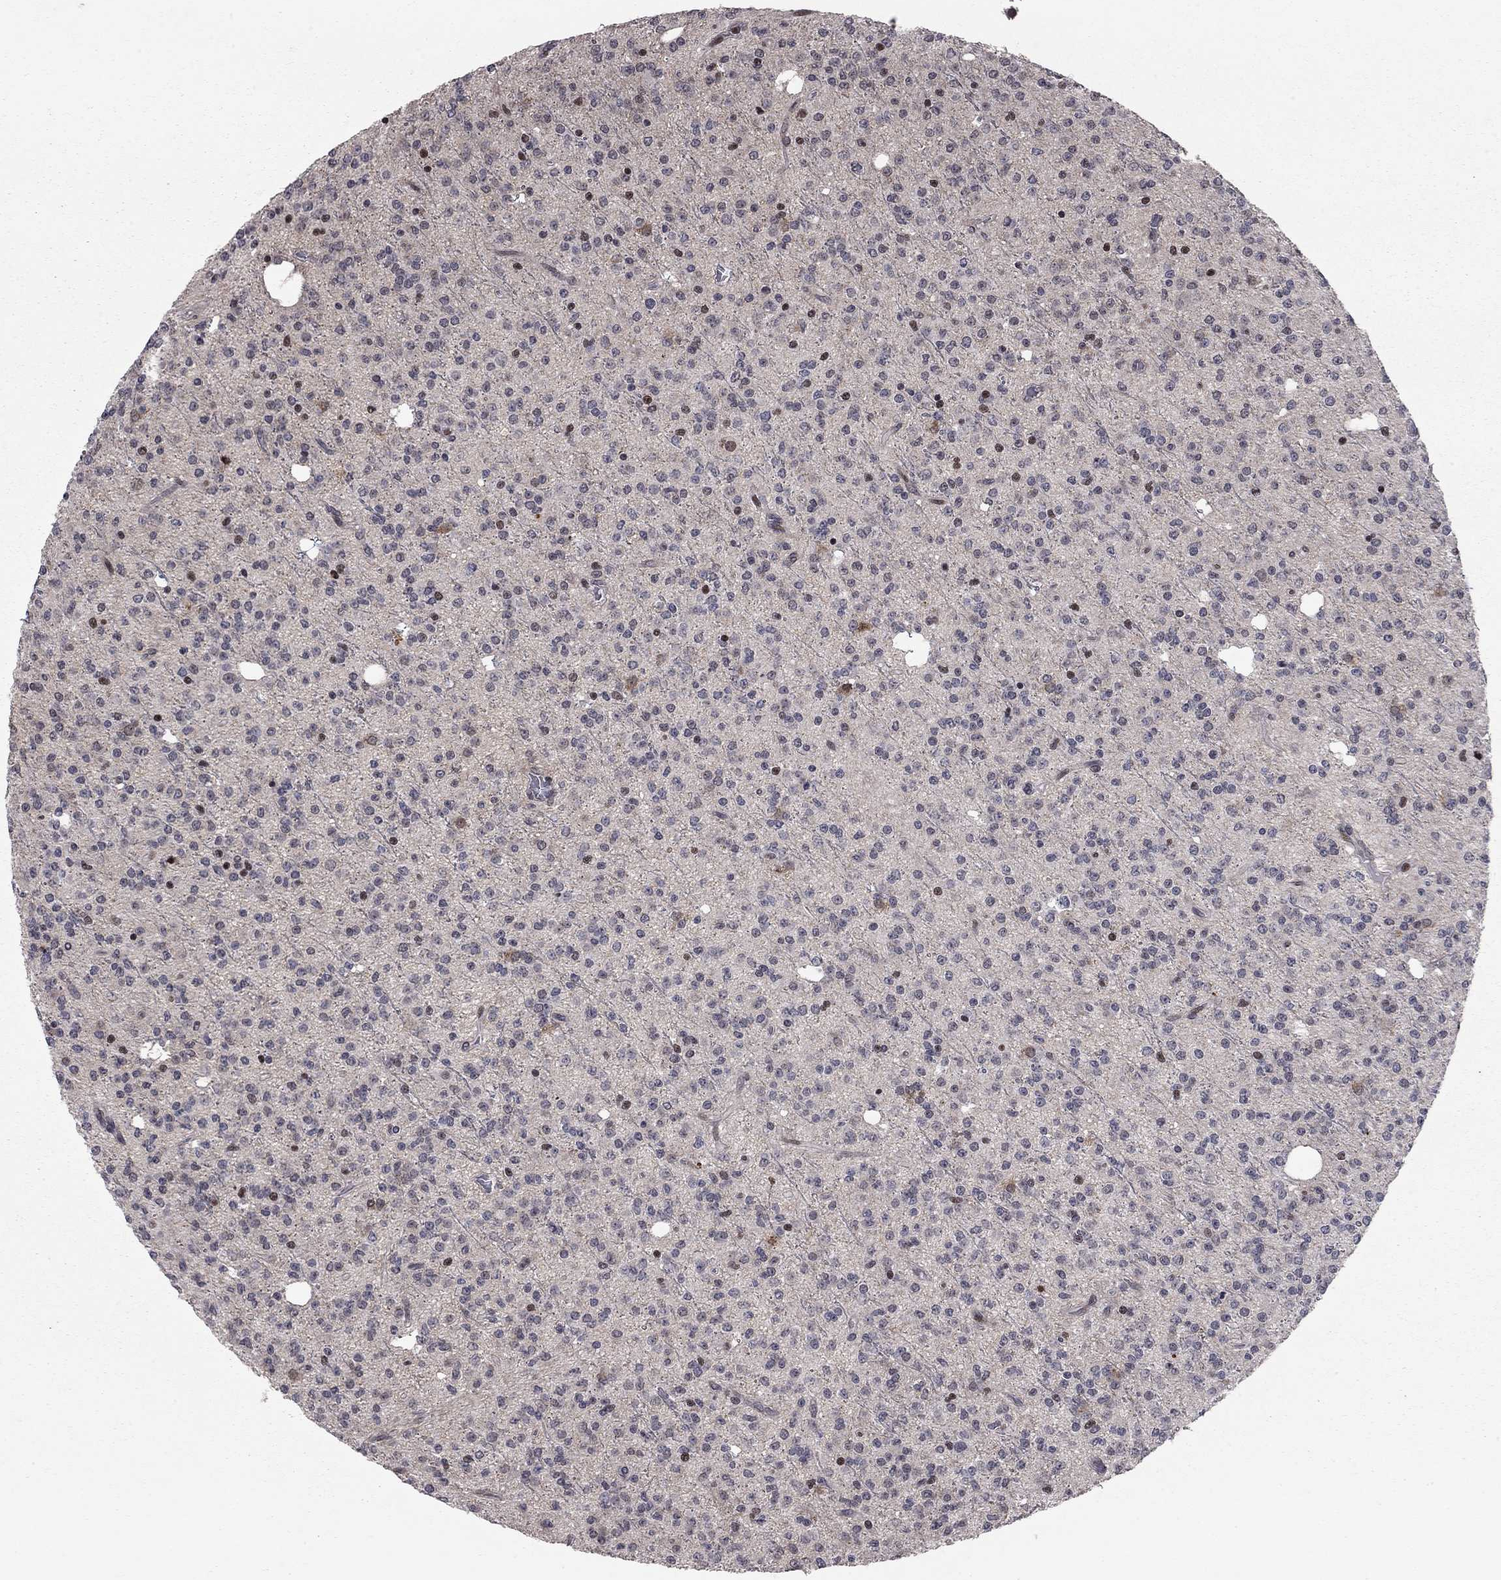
{"staining": {"intensity": "moderate", "quantity": "<25%", "location": "cytoplasmic/membranous"}, "tissue": "glioma", "cell_type": "Tumor cells", "image_type": "cancer", "snomed": [{"axis": "morphology", "description": "Glioma, malignant, Low grade"}, {"axis": "topography", "description": "Brain"}], "caption": "A brown stain shows moderate cytoplasmic/membranous expression of a protein in glioma tumor cells.", "gene": "HDAC3", "patient": {"sex": "male", "age": 27}}